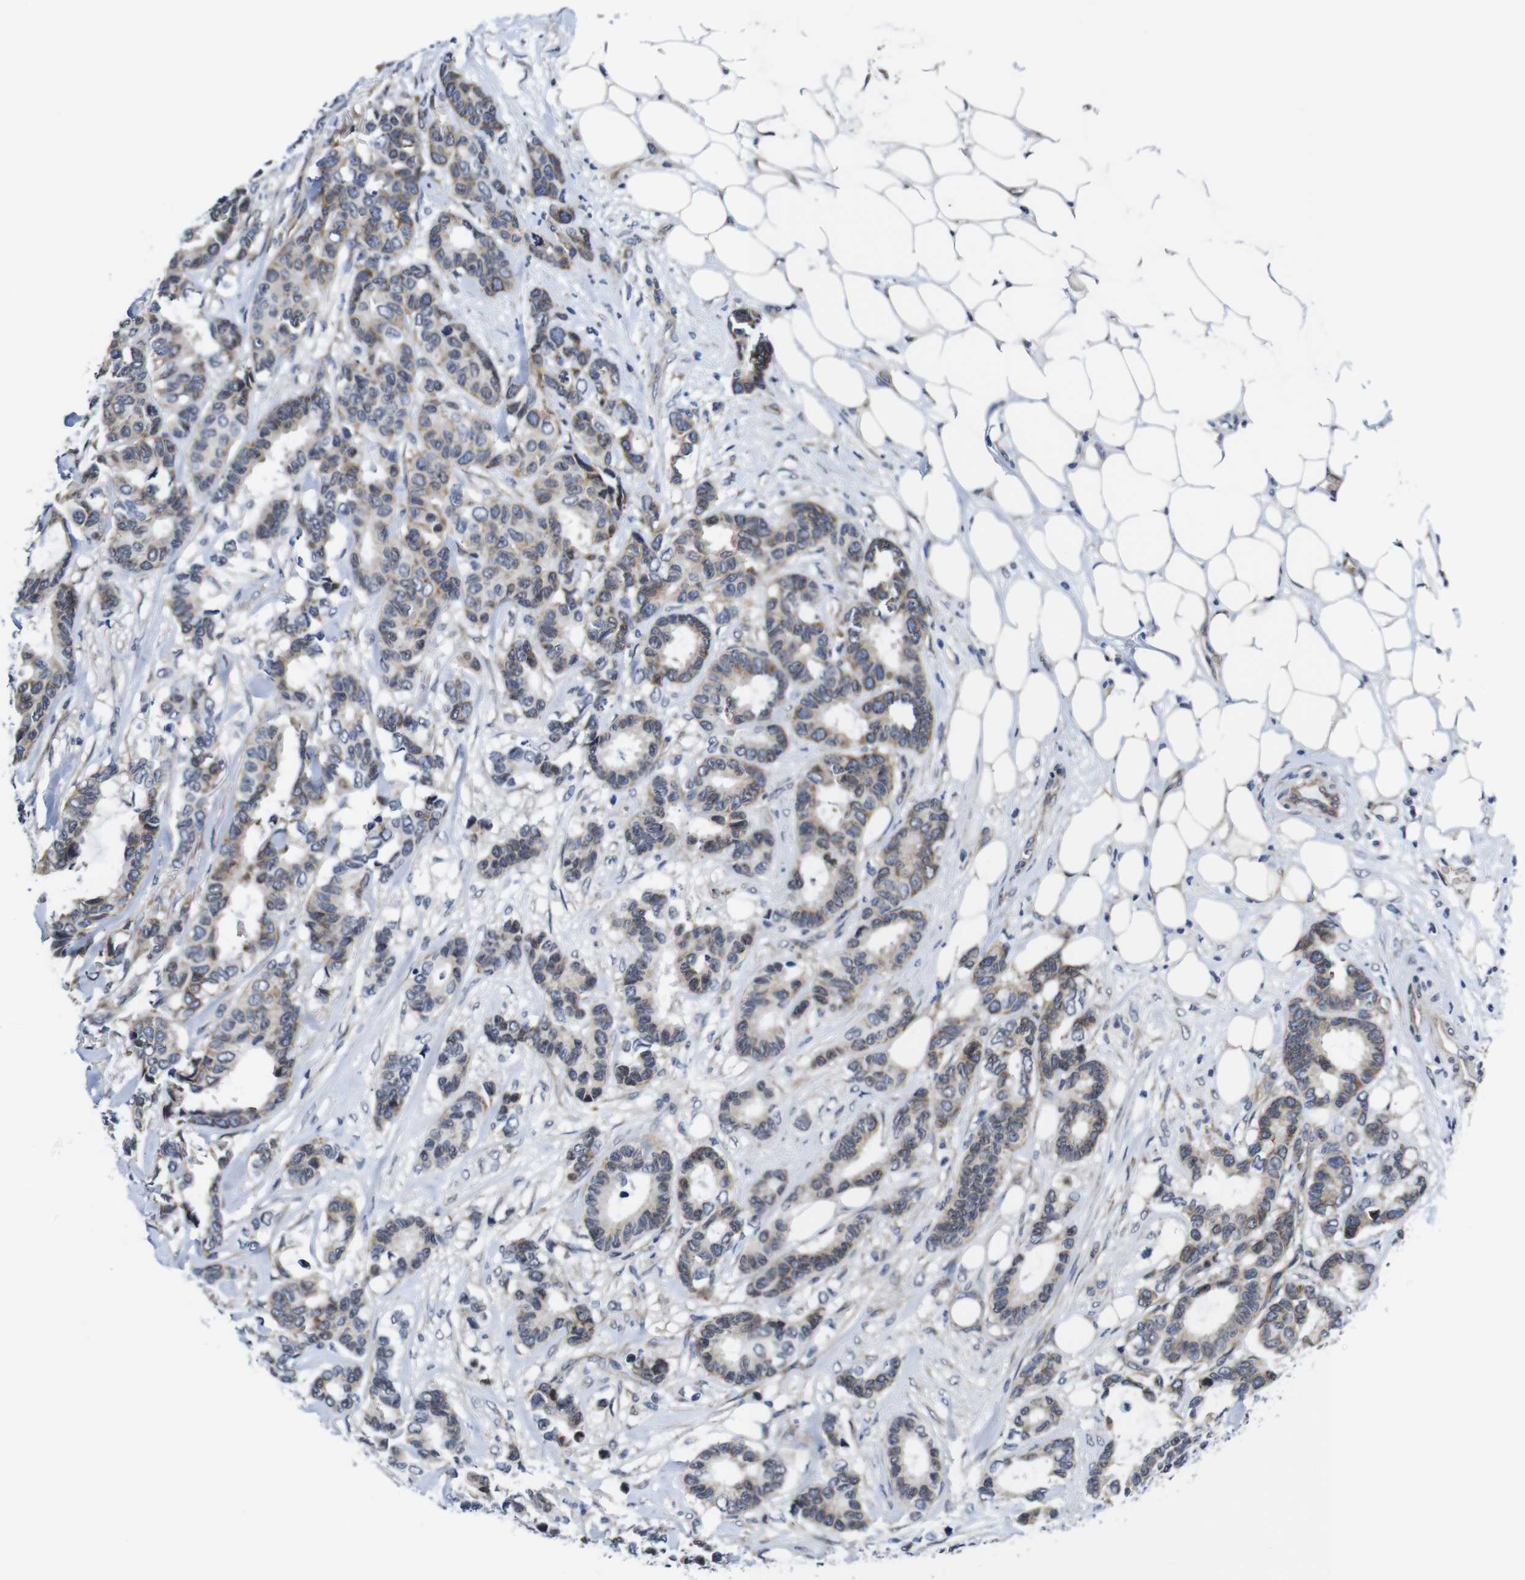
{"staining": {"intensity": "weak", "quantity": ">75%", "location": "cytoplasmic/membranous"}, "tissue": "breast cancer", "cell_type": "Tumor cells", "image_type": "cancer", "snomed": [{"axis": "morphology", "description": "Duct carcinoma"}, {"axis": "topography", "description": "Breast"}], "caption": "This is an image of IHC staining of breast infiltrating ductal carcinoma, which shows weak staining in the cytoplasmic/membranous of tumor cells.", "gene": "SOCS3", "patient": {"sex": "female", "age": 87}}